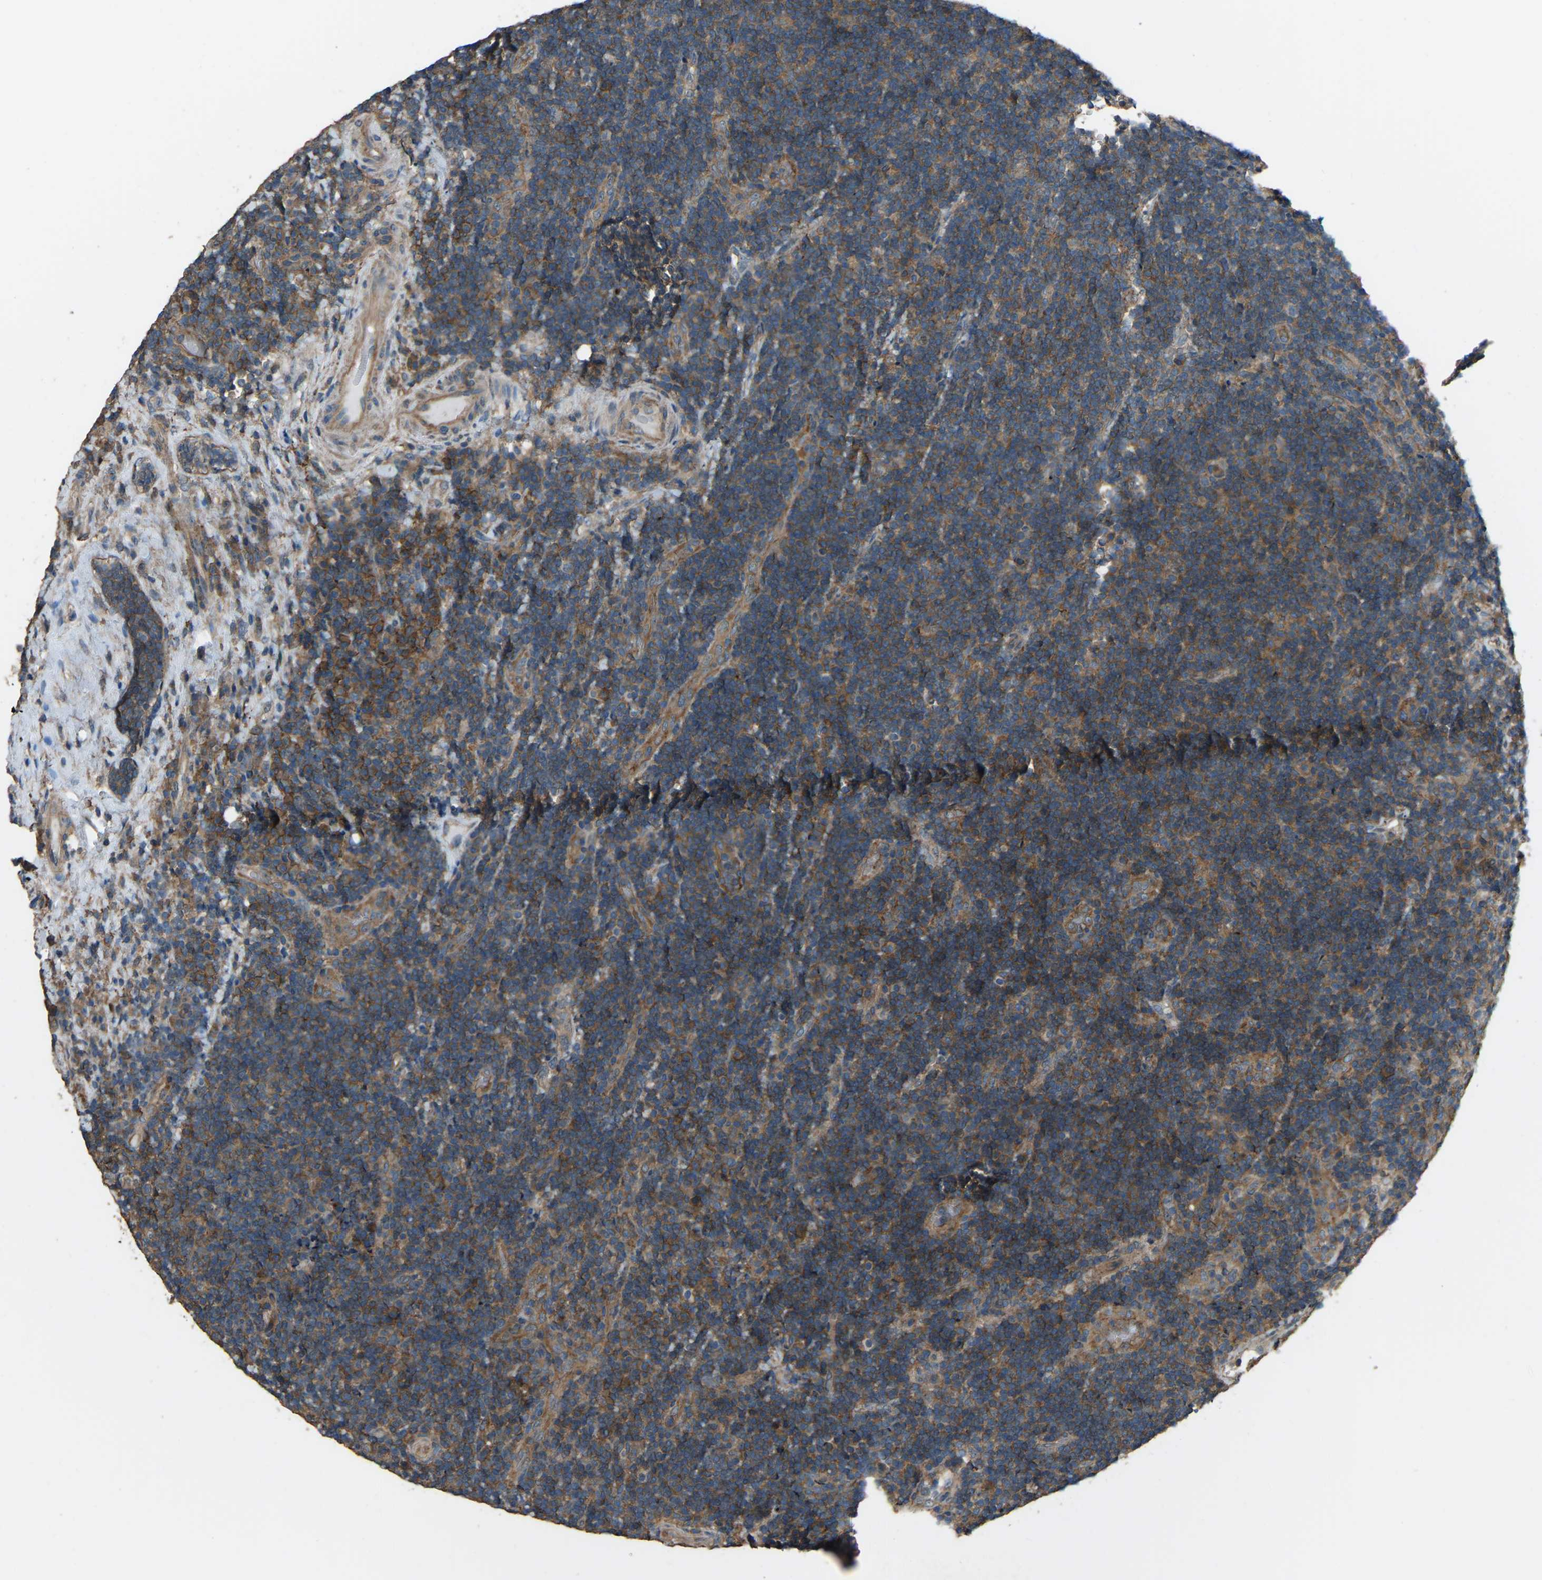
{"staining": {"intensity": "moderate", "quantity": "25%-75%", "location": "cytoplasmic/membranous"}, "tissue": "lymphoma", "cell_type": "Tumor cells", "image_type": "cancer", "snomed": [{"axis": "morphology", "description": "Malignant lymphoma, non-Hodgkin's type, High grade"}, {"axis": "topography", "description": "Tonsil"}], "caption": "High-power microscopy captured an IHC image of malignant lymphoma, non-Hodgkin's type (high-grade), revealing moderate cytoplasmic/membranous expression in about 25%-75% of tumor cells. (Brightfield microscopy of DAB IHC at high magnification).", "gene": "SLC4A2", "patient": {"sex": "female", "age": 36}}